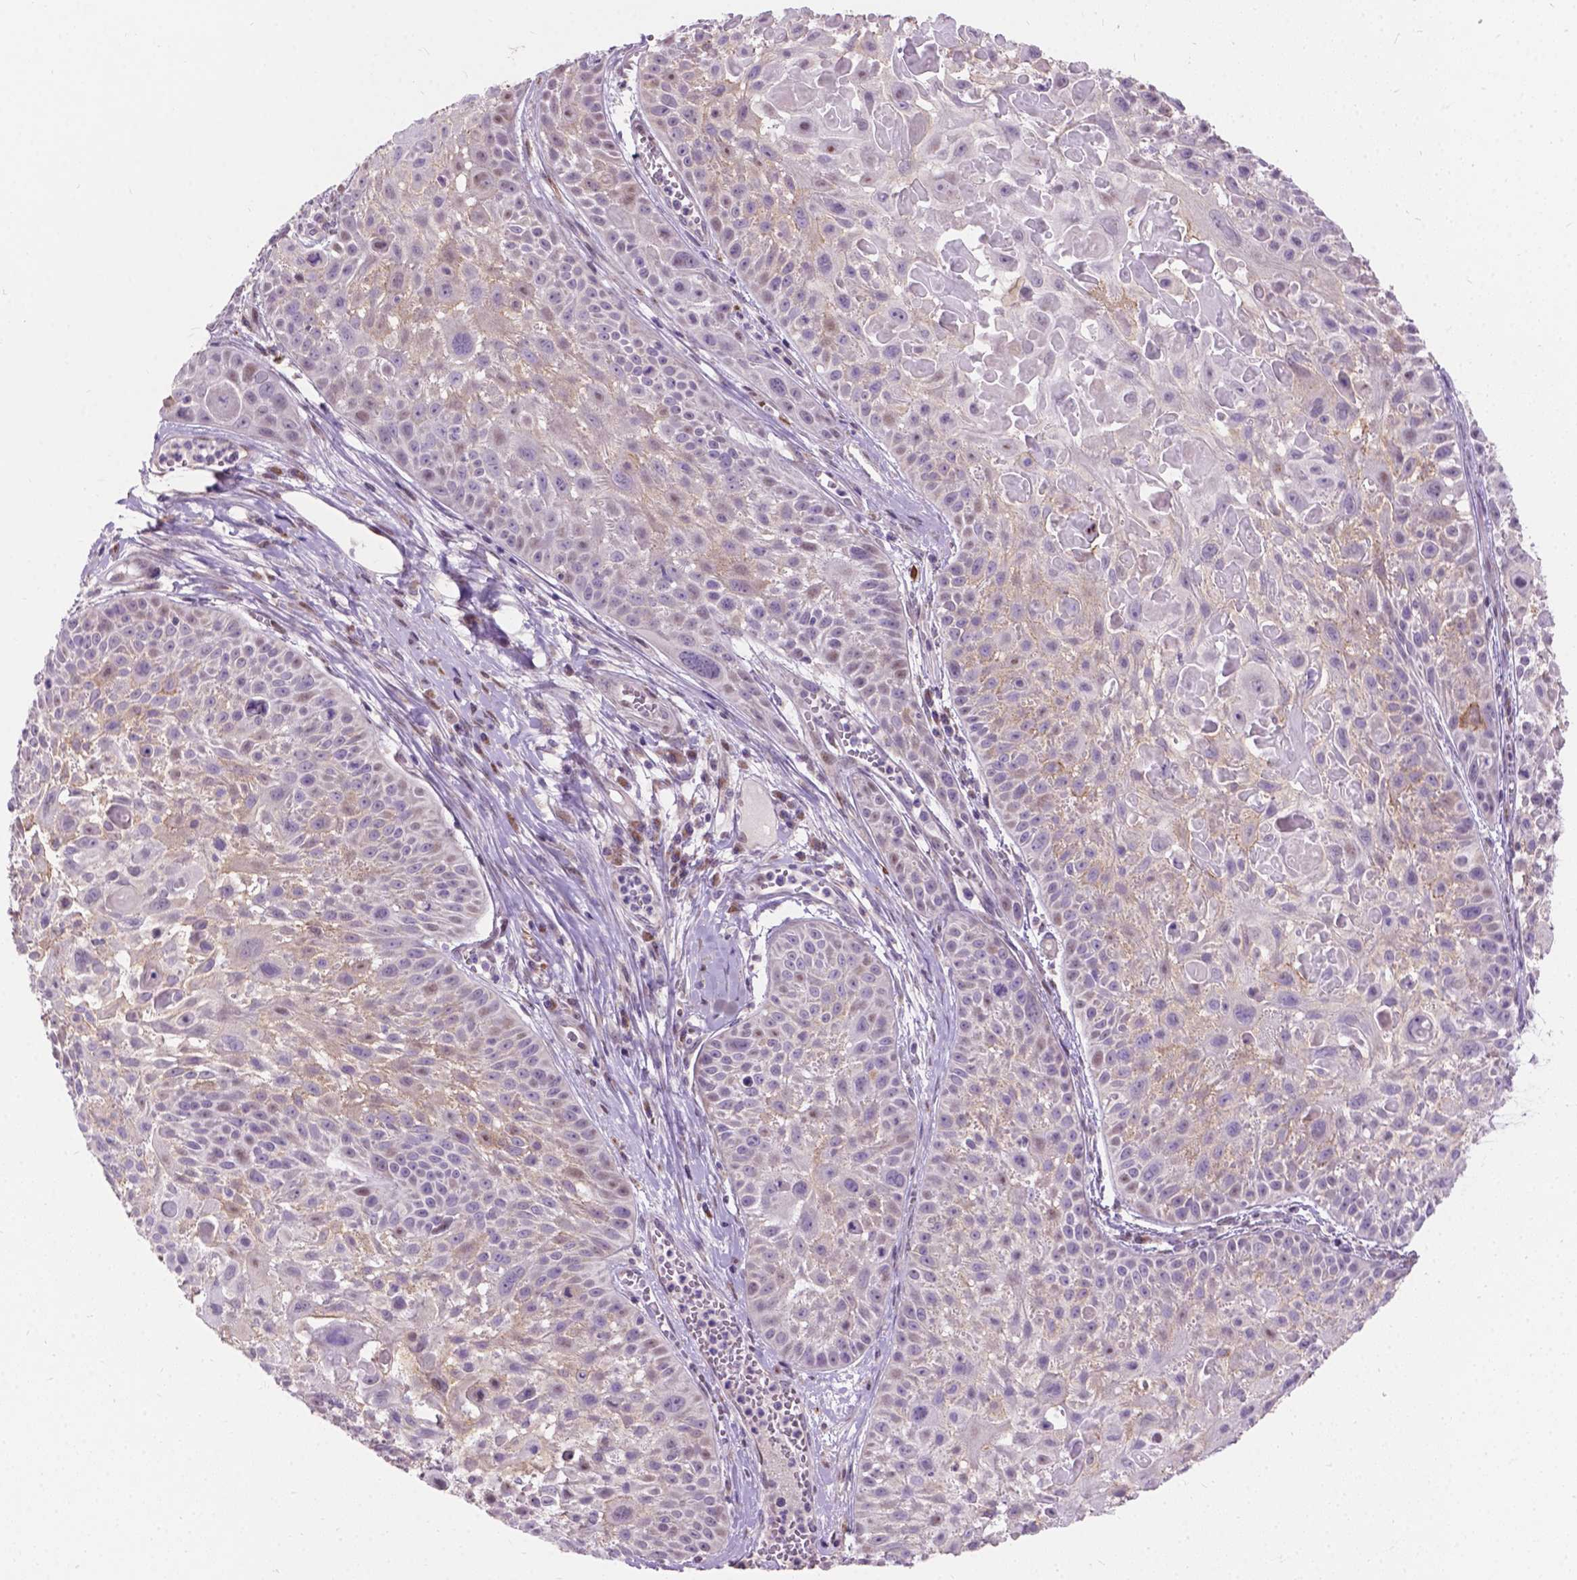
{"staining": {"intensity": "weak", "quantity": "<25%", "location": "cytoplasmic/membranous"}, "tissue": "skin cancer", "cell_type": "Tumor cells", "image_type": "cancer", "snomed": [{"axis": "morphology", "description": "Squamous cell carcinoma, NOS"}, {"axis": "topography", "description": "Skin"}, {"axis": "topography", "description": "Anal"}], "caption": "Immunohistochemistry micrograph of neoplastic tissue: skin cancer stained with DAB (3,3'-diaminobenzidine) exhibits no significant protein expression in tumor cells.", "gene": "MYH14", "patient": {"sex": "female", "age": 75}}